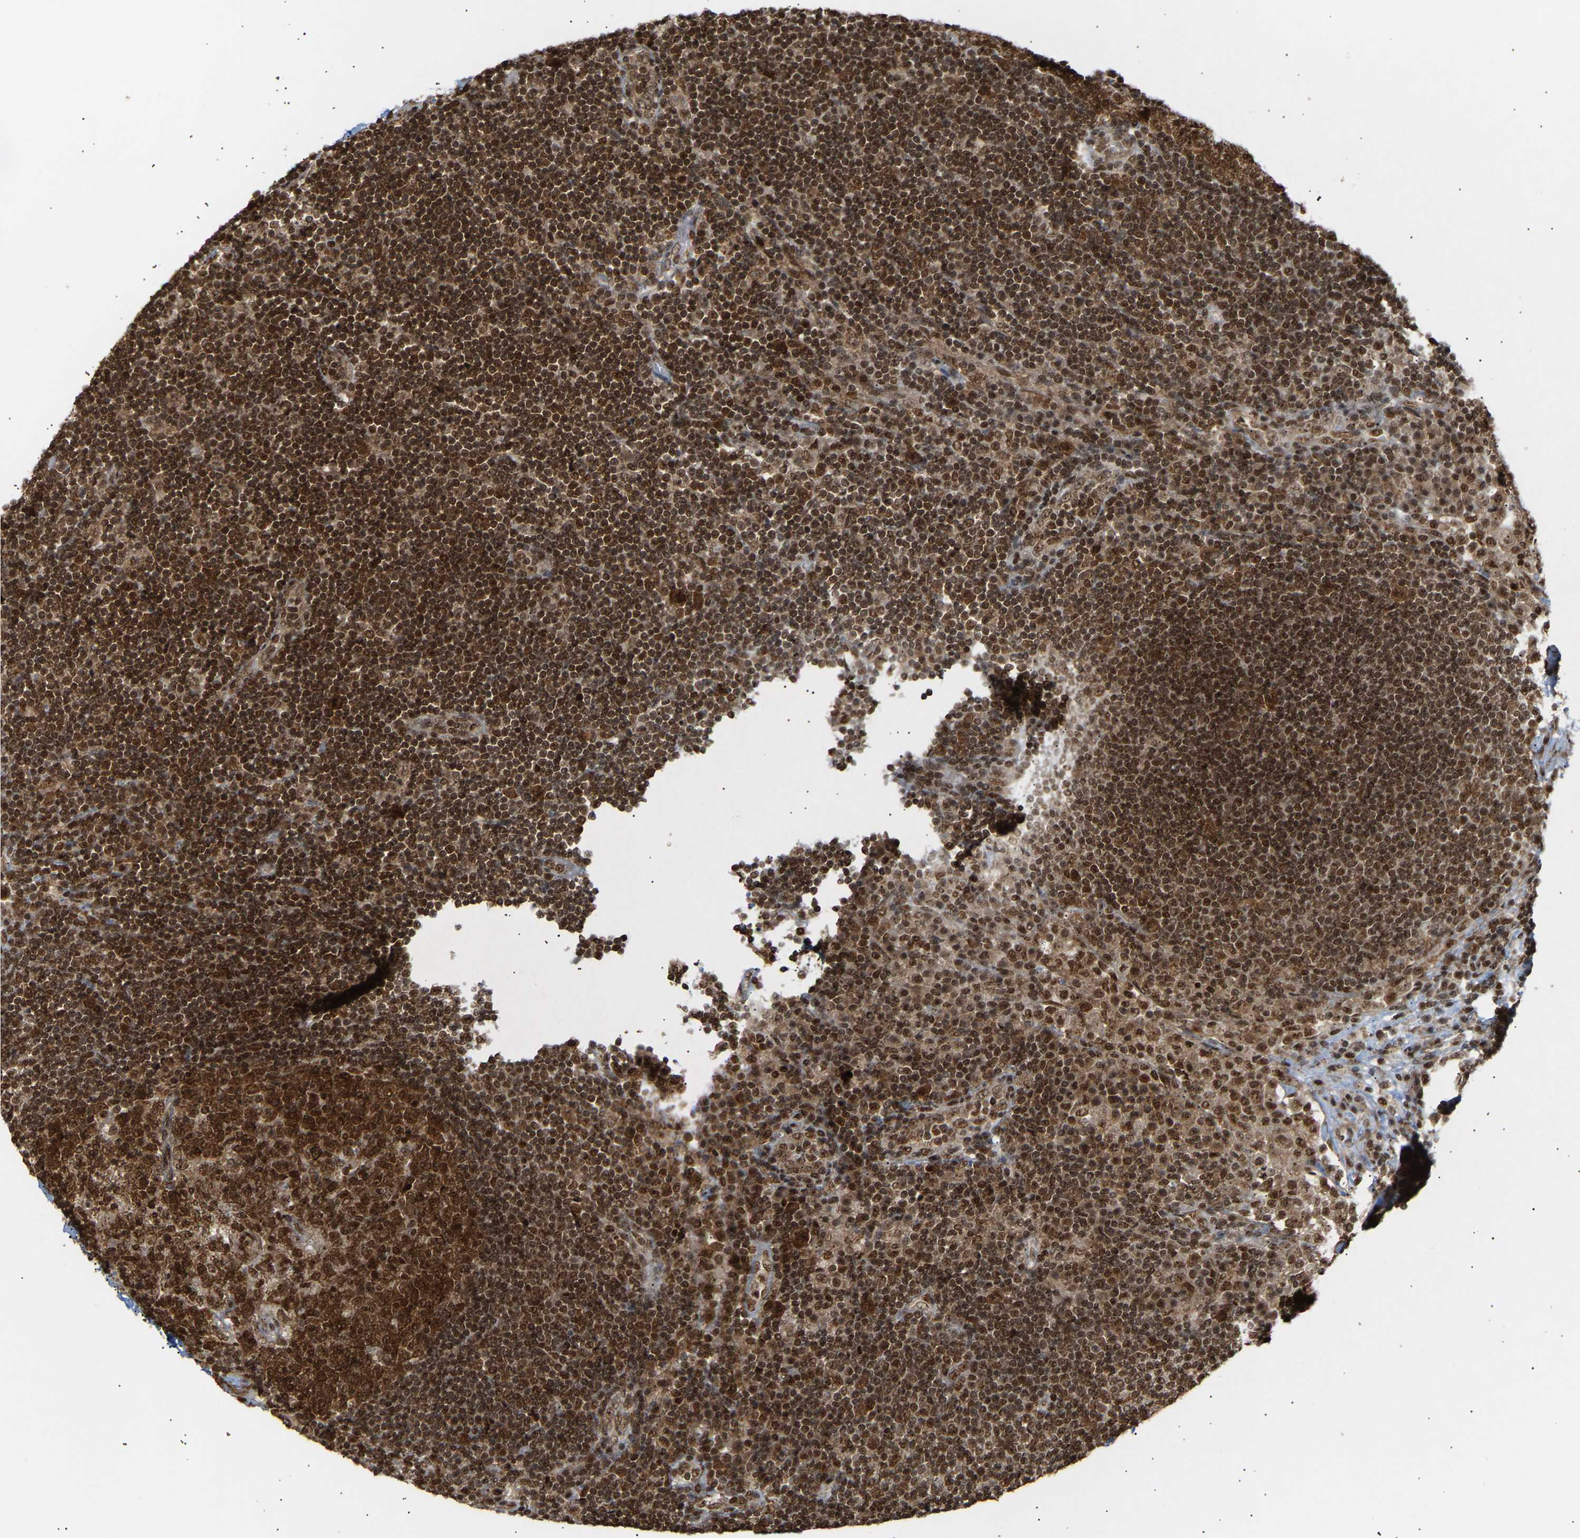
{"staining": {"intensity": "strong", "quantity": ">75%", "location": "nuclear"}, "tissue": "lymph node", "cell_type": "Germinal center cells", "image_type": "normal", "snomed": [{"axis": "morphology", "description": "Normal tissue, NOS"}, {"axis": "topography", "description": "Lymph node"}], "caption": "This is an image of immunohistochemistry (IHC) staining of unremarkable lymph node, which shows strong positivity in the nuclear of germinal center cells.", "gene": "ALYREF", "patient": {"sex": "female", "age": 53}}